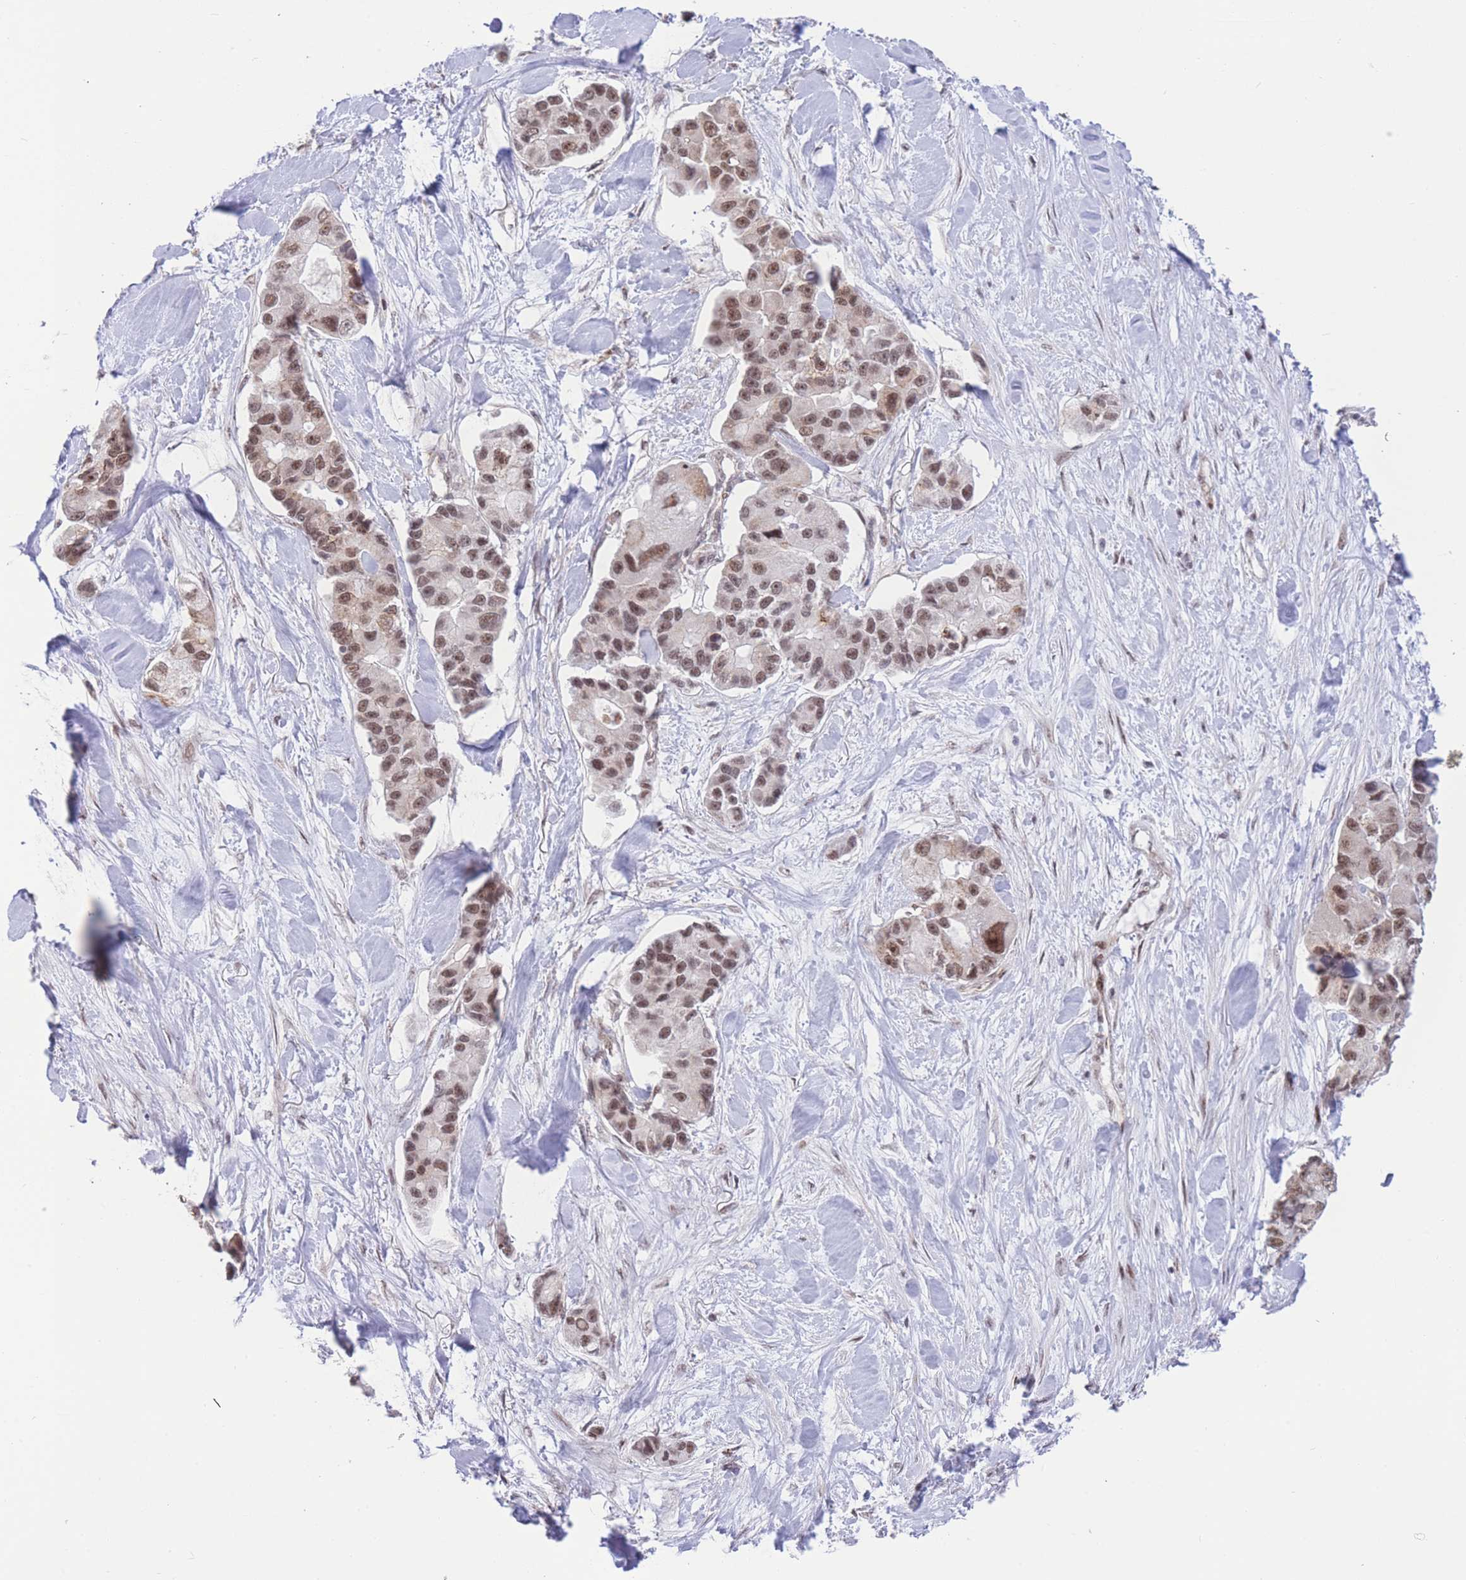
{"staining": {"intensity": "moderate", "quantity": ">75%", "location": "nuclear"}, "tissue": "lung cancer", "cell_type": "Tumor cells", "image_type": "cancer", "snomed": [{"axis": "morphology", "description": "Adenocarcinoma, NOS"}, {"axis": "topography", "description": "Lung"}], "caption": "This is a histology image of immunohistochemistry (IHC) staining of adenocarcinoma (lung), which shows moderate expression in the nuclear of tumor cells.", "gene": "PCIF1", "patient": {"sex": "female", "age": 54}}